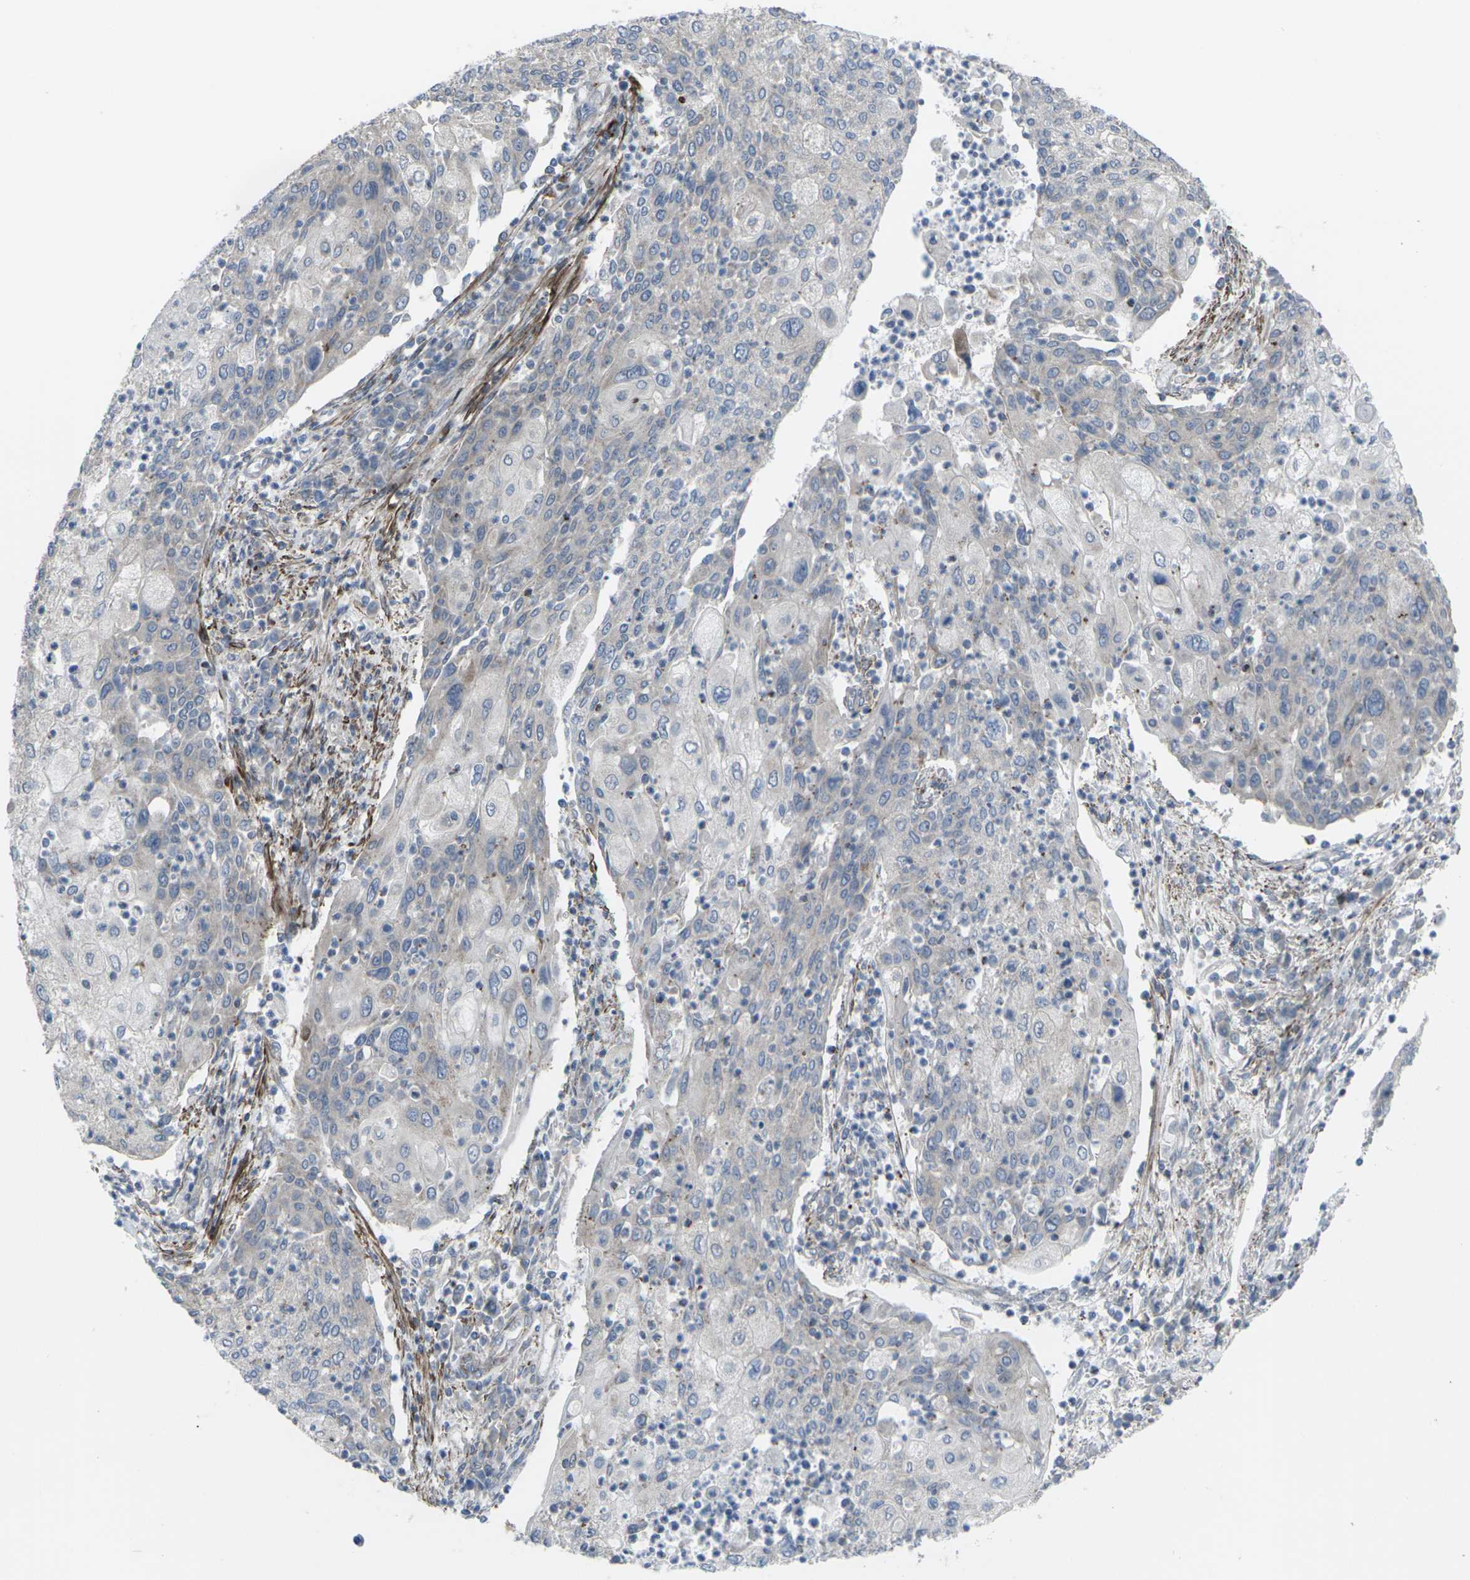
{"staining": {"intensity": "weak", "quantity": "25%-75%", "location": "cytoplasmic/membranous"}, "tissue": "cervical cancer", "cell_type": "Tumor cells", "image_type": "cancer", "snomed": [{"axis": "morphology", "description": "Squamous cell carcinoma, NOS"}, {"axis": "topography", "description": "Cervix"}], "caption": "Cervical cancer tissue demonstrates weak cytoplasmic/membranous expression in about 25%-75% of tumor cells, visualized by immunohistochemistry. The protein of interest is stained brown, and the nuclei are stained in blue (DAB (3,3'-diaminobenzidine) IHC with brightfield microscopy, high magnification).", "gene": "CCR10", "patient": {"sex": "female", "age": 40}}